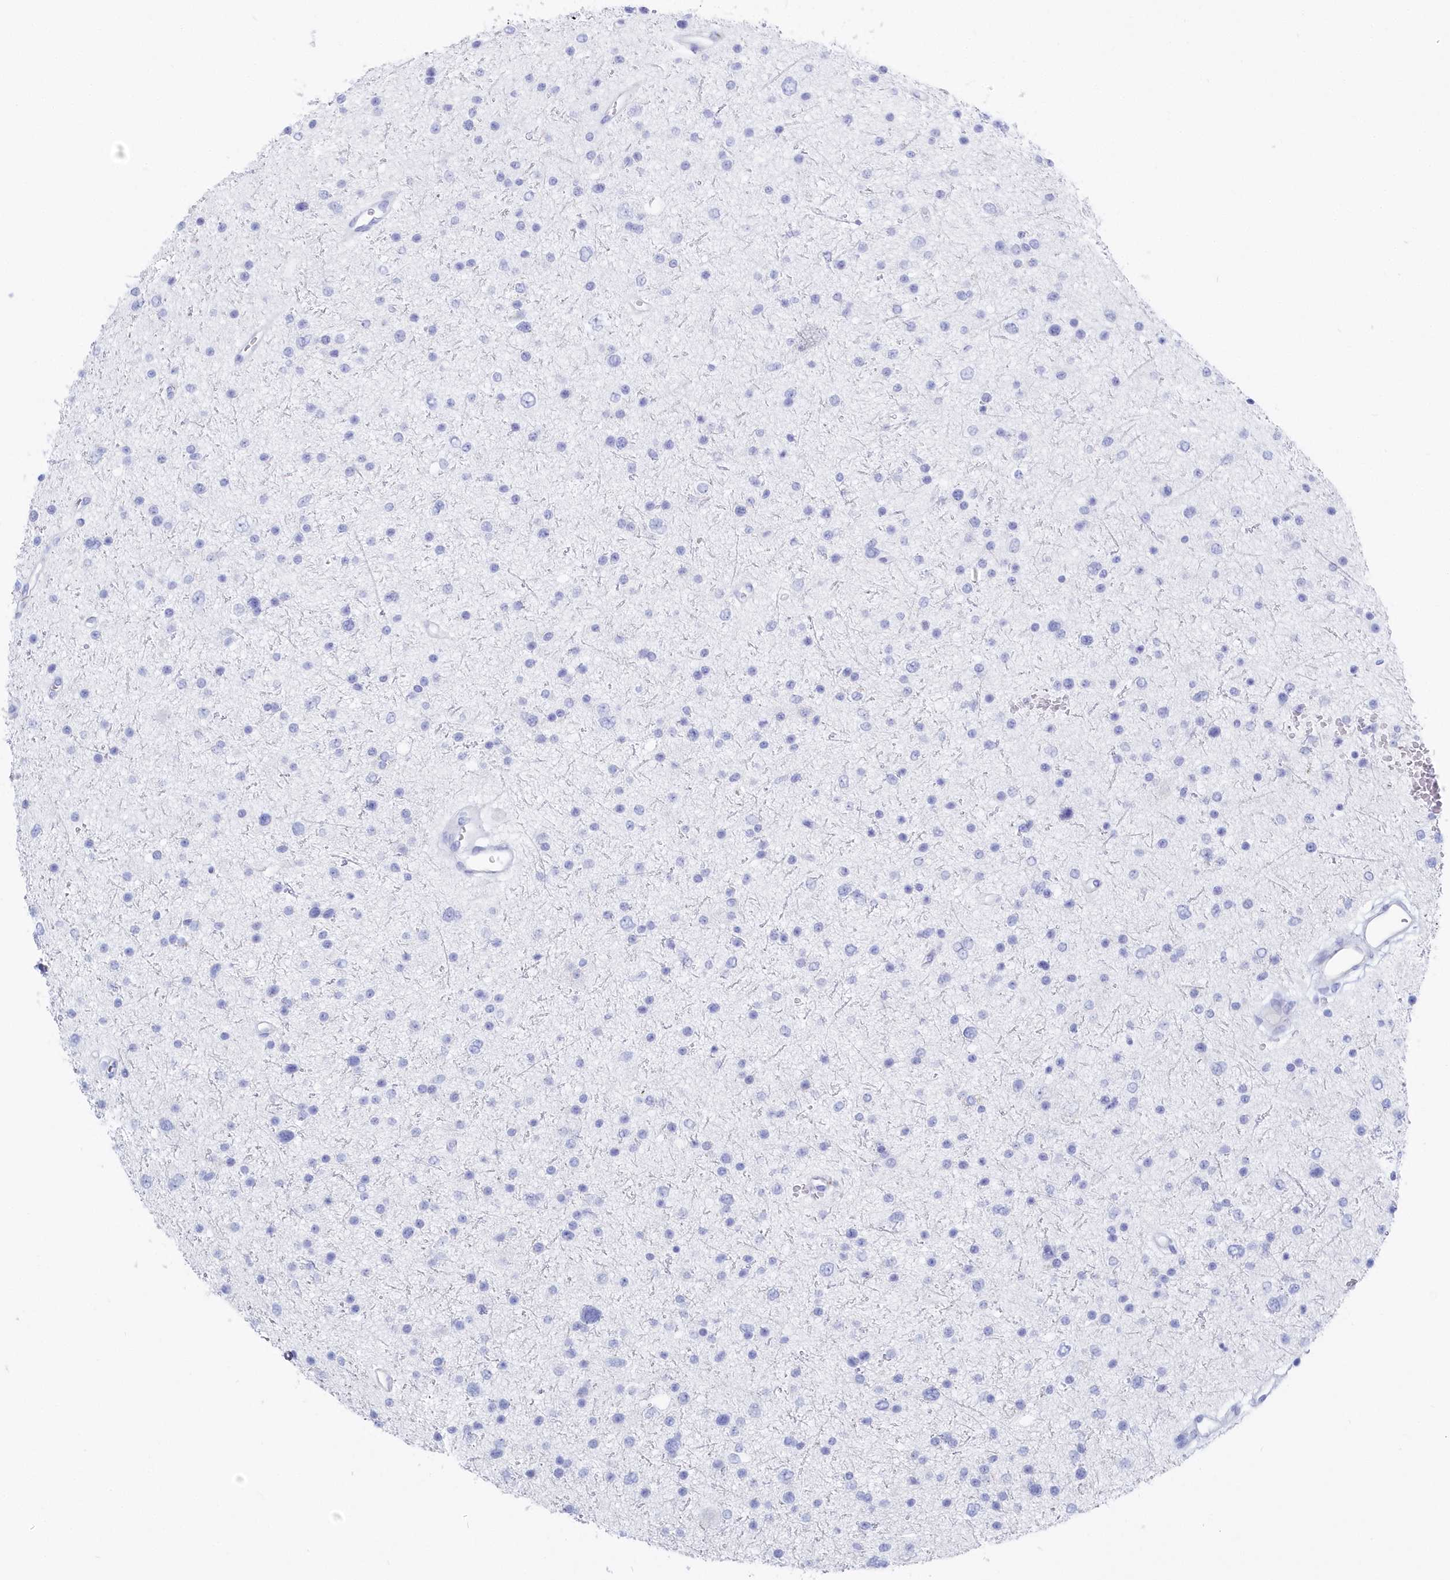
{"staining": {"intensity": "negative", "quantity": "none", "location": "none"}, "tissue": "glioma", "cell_type": "Tumor cells", "image_type": "cancer", "snomed": [{"axis": "morphology", "description": "Glioma, malignant, Low grade"}, {"axis": "topography", "description": "Brain"}], "caption": "A micrograph of glioma stained for a protein displays no brown staining in tumor cells.", "gene": "CSNK1G2", "patient": {"sex": "female", "age": 37}}